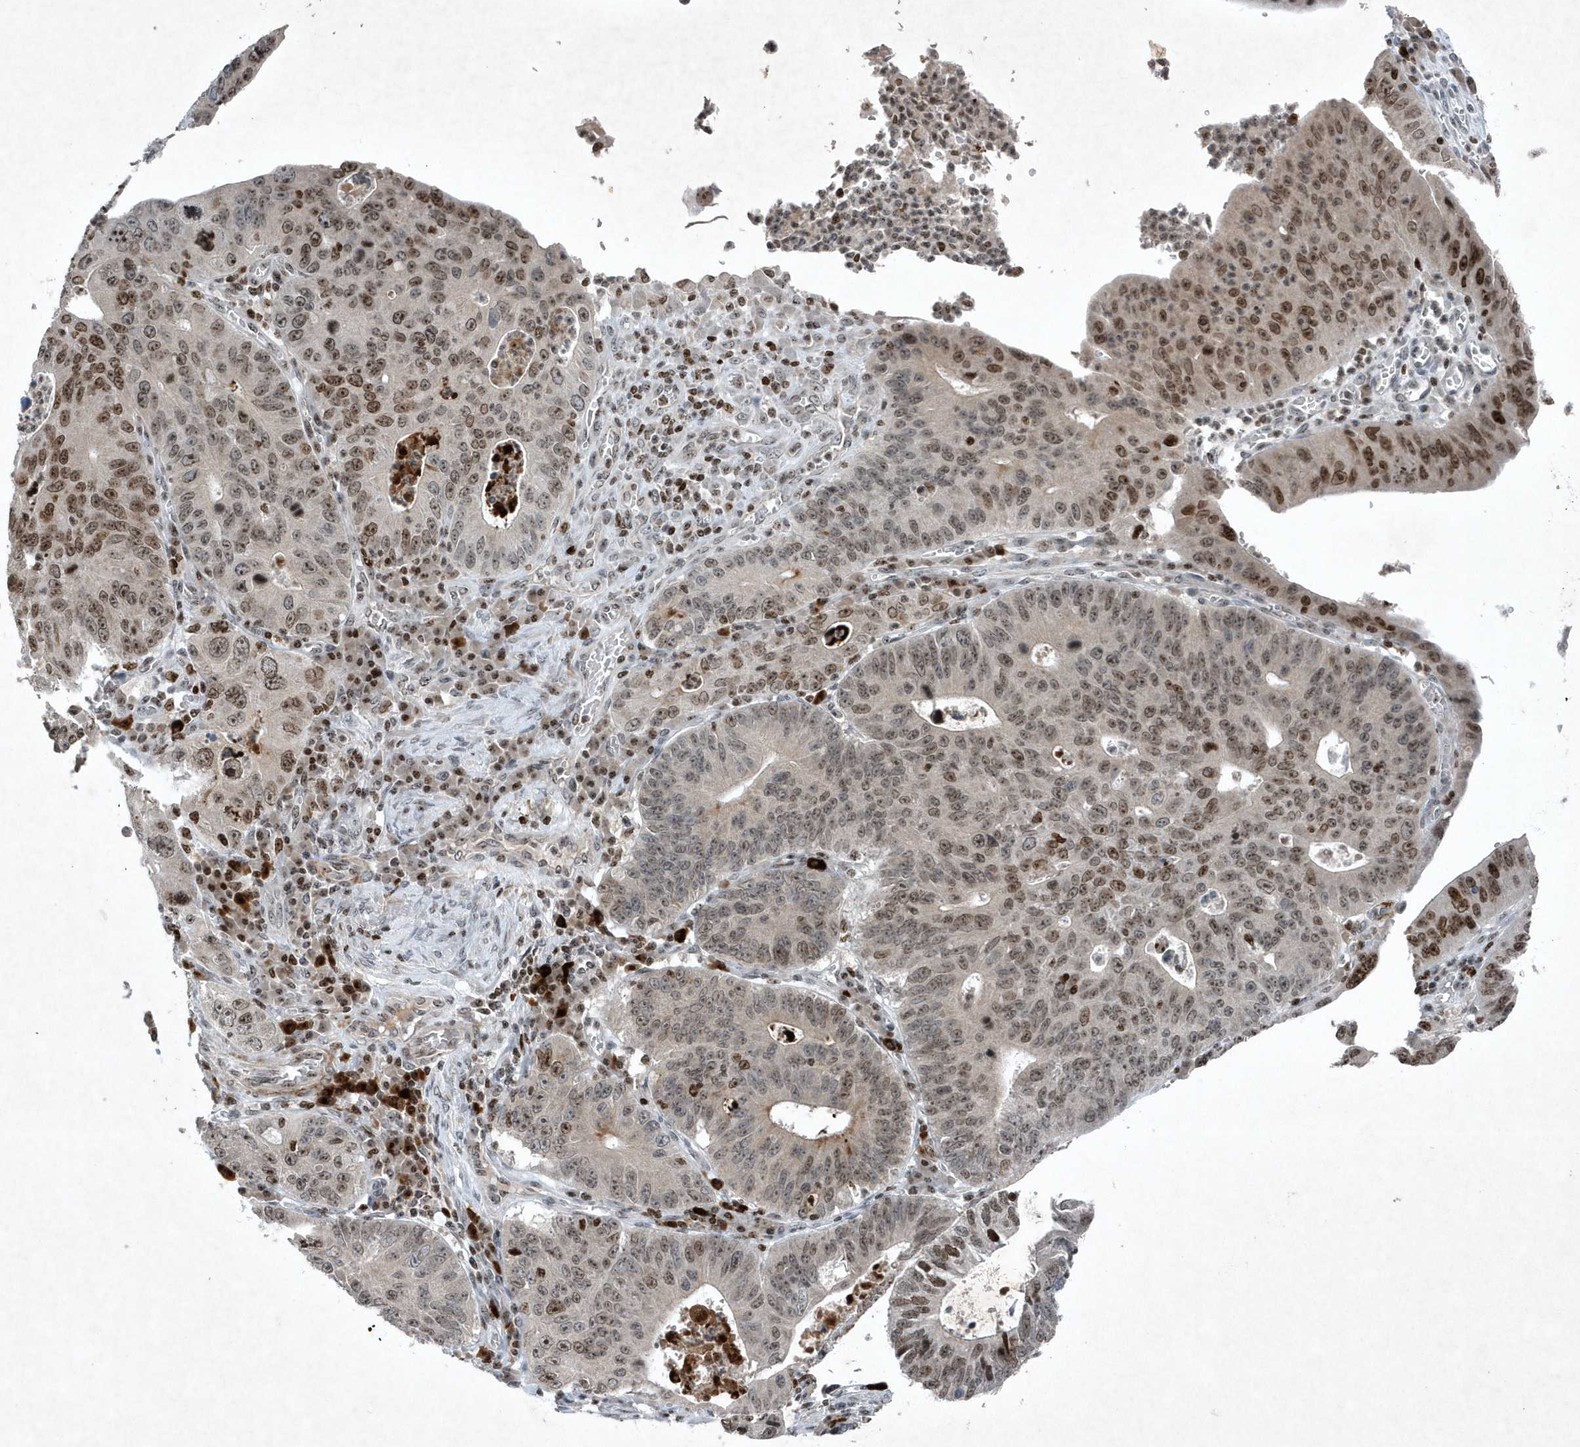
{"staining": {"intensity": "moderate", "quantity": ">75%", "location": "nuclear"}, "tissue": "stomach cancer", "cell_type": "Tumor cells", "image_type": "cancer", "snomed": [{"axis": "morphology", "description": "Adenocarcinoma, NOS"}, {"axis": "topography", "description": "Stomach"}], "caption": "The immunohistochemical stain shows moderate nuclear expression in tumor cells of stomach adenocarcinoma tissue.", "gene": "QTRT2", "patient": {"sex": "male", "age": 59}}